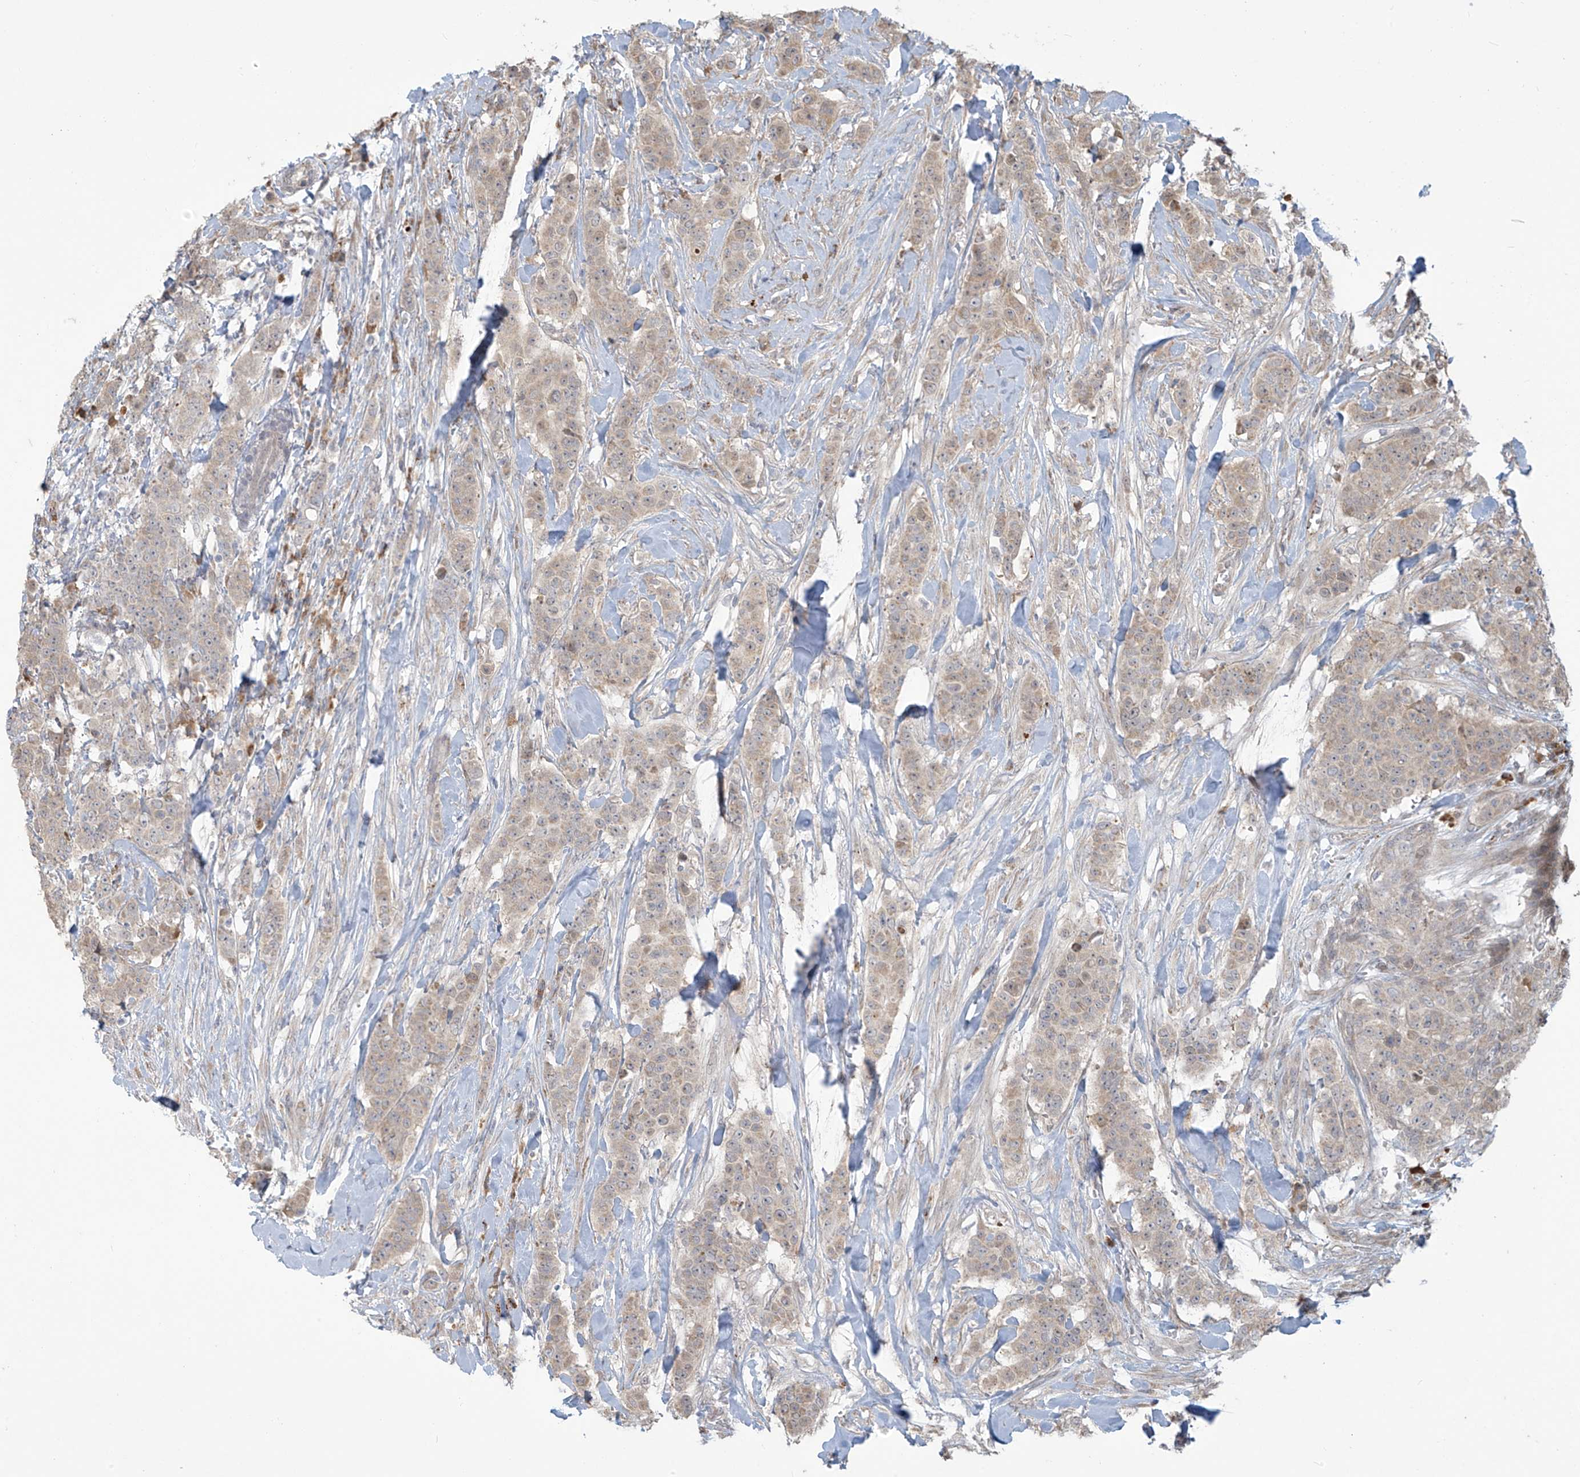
{"staining": {"intensity": "weak", "quantity": "<25%", "location": "cytoplasmic/membranous"}, "tissue": "breast cancer", "cell_type": "Tumor cells", "image_type": "cancer", "snomed": [{"axis": "morphology", "description": "Duct carcinoma"}, {"axis": "topography", "description": "Breast"}], "caption": "Immunohistochemistry image of neoplastic tissue: breast cancer stained with DAB (3,3'-diaminobenzidine) exhibits no significant protein expression in tumor cells. (IHC, brightfield microscopy, high magnification).", "gene": "PLEKHM3", "patient": {"sex": "female", "age": 40}}